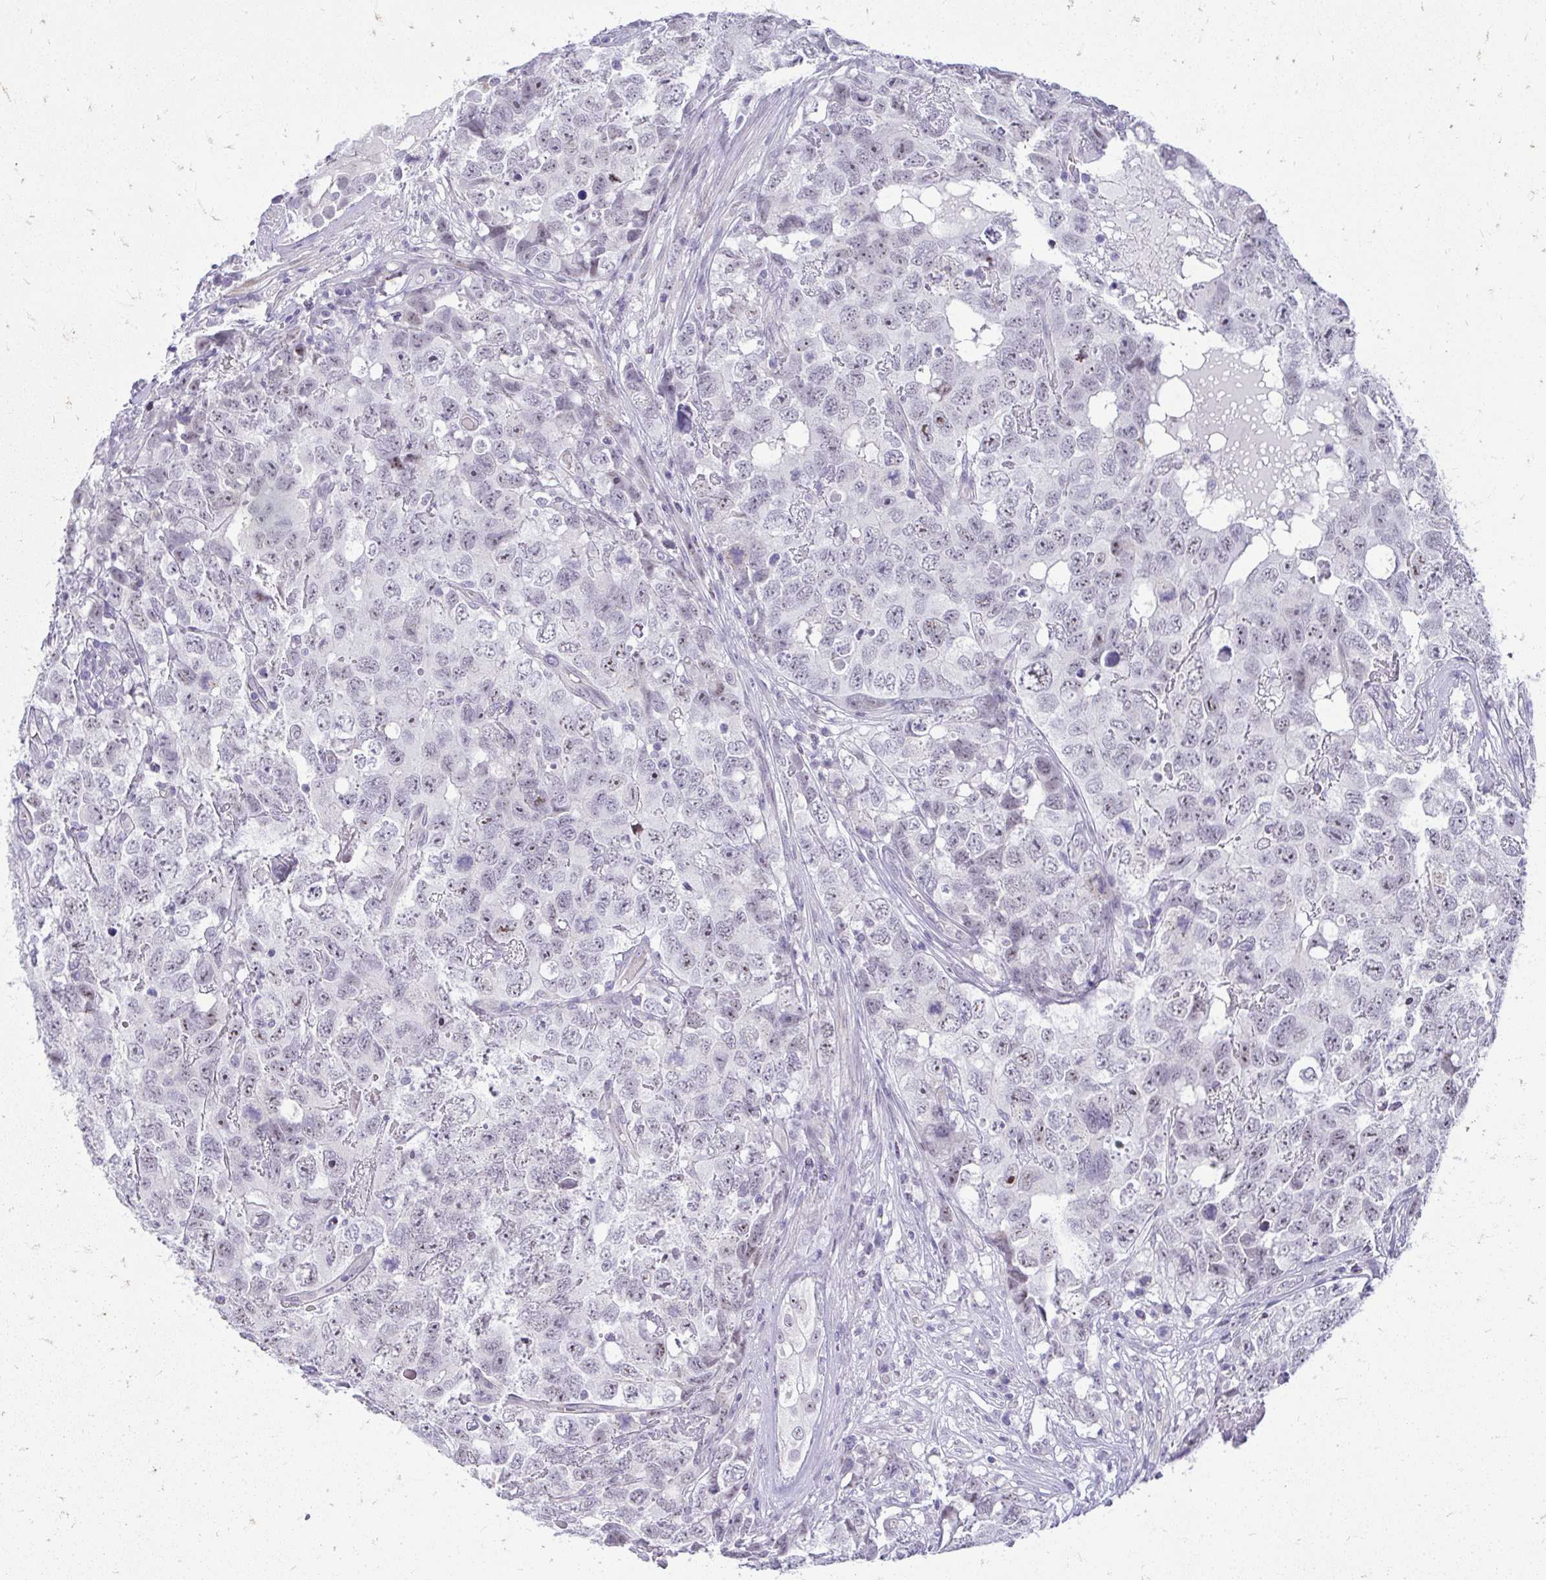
{"staining": {"intensity": "weak", "quantity": "<25%", "location": "nuclear"}, "tissue": "testis cancer", "cell_type": "Tumor cells", "image_type": "cancer", "snomed": [{"axis": "morphology", "description": "Carcinoma, Embryonal, NOS"}, {"axis": "topography", "description": "Testis"}], "caption": "Embryonal carcinoma (testis) was stained to show a protein in brown. There is no significant staining in tumor cells.", "gene": "TEX33", "patient": {"sex": "male", "age": 22}}